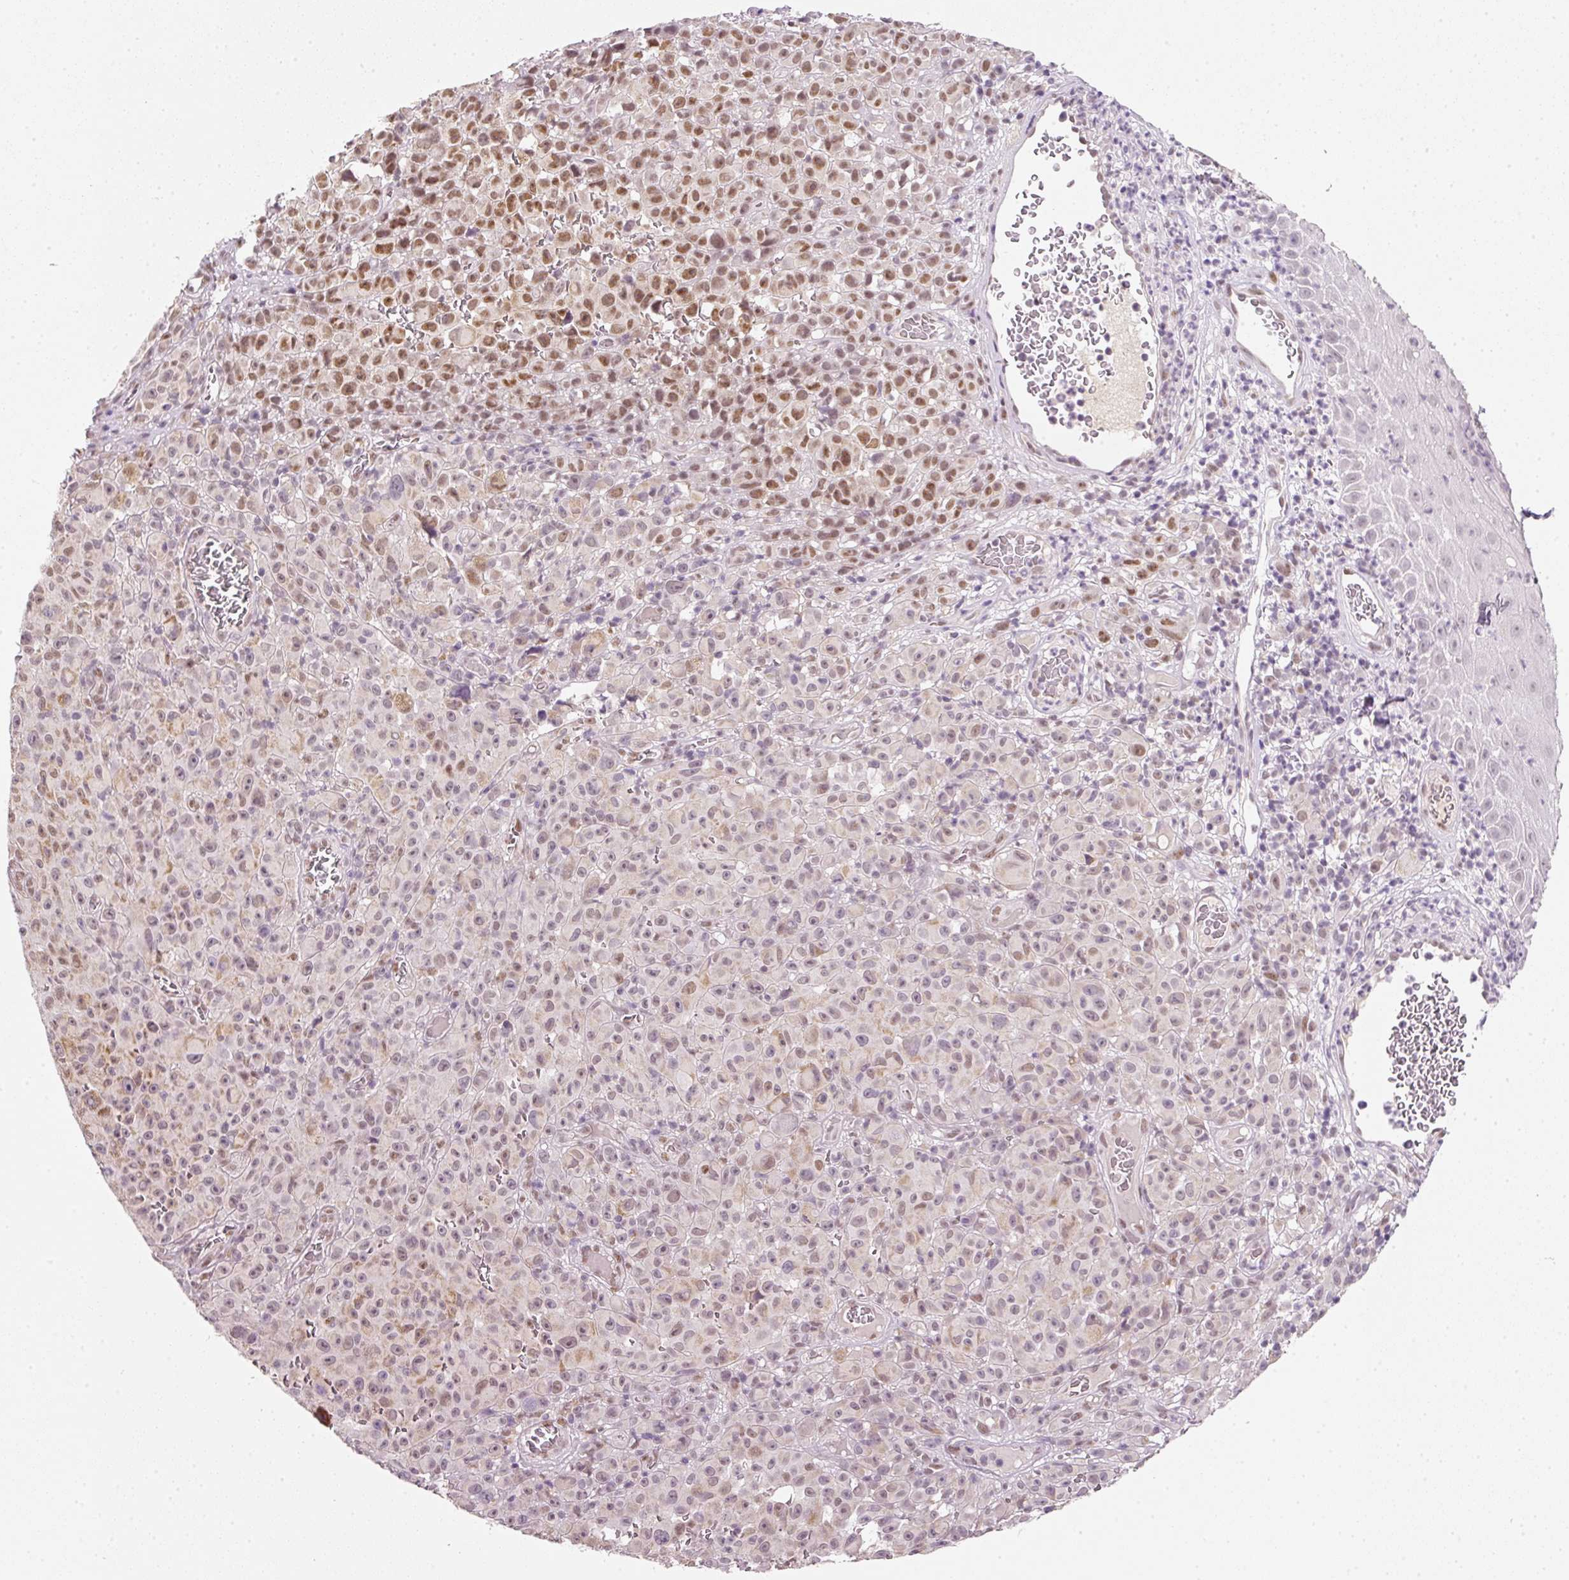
{"staining": {"intensity": "moderate", "quantity": "25%-75%", "location": "nuclear"}, "tissue": "melanoma", "cell_type": "Tumor cells", "image_type": "cancer", "snomed": [{"axis": "morphology", "description": "Malignant melanoma, NOS"}, {"axis": "topography", "description": "Skin"}], "caption": "Brown immunohistochemical staining in malignant melanoma exhibits moderate nuclear positivity in about 25%-75% of tumor cells.", "gene": "FSTL3", "patient": {"sex": "female", "age": 82}}